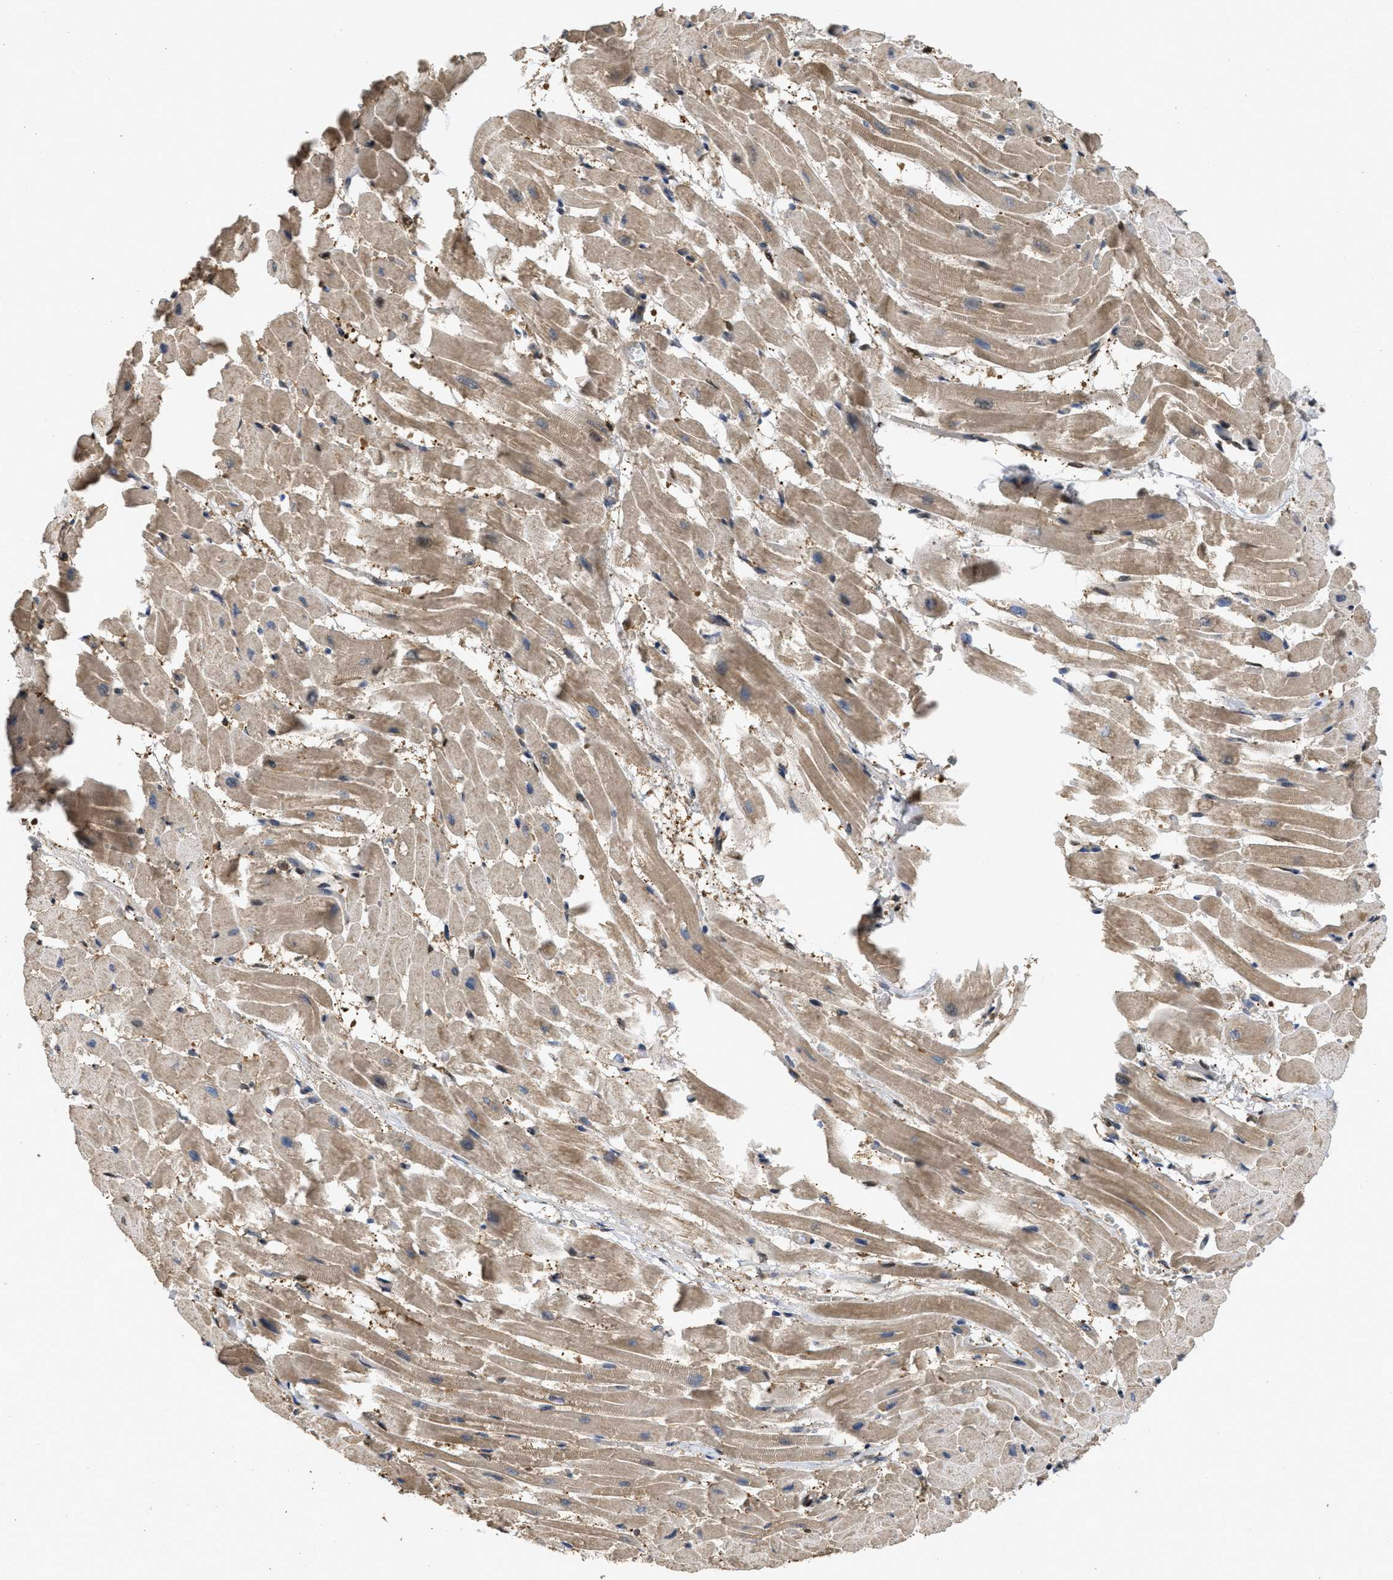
{"staining": {"intensity": "moderate", "quantity": ">75%", "location": "cytoplasmic/membranous"}, "tissue": "heart muscle", "cell_type": "Cardiomyocytes", "image_type": "normal", "snomed": [{"axis": "morphology", "description": "Normal tissue, NOS"}, {"axis": "topography", "description": "Heart"}], "caption": "The image displays staining of benign heart muscle, revealing moderate cytoplasmic/membranous protein expression (brown color) within cardiomyocytes.", "gene": "CBR3", "patient": {"sex": "male", "age": 45}}